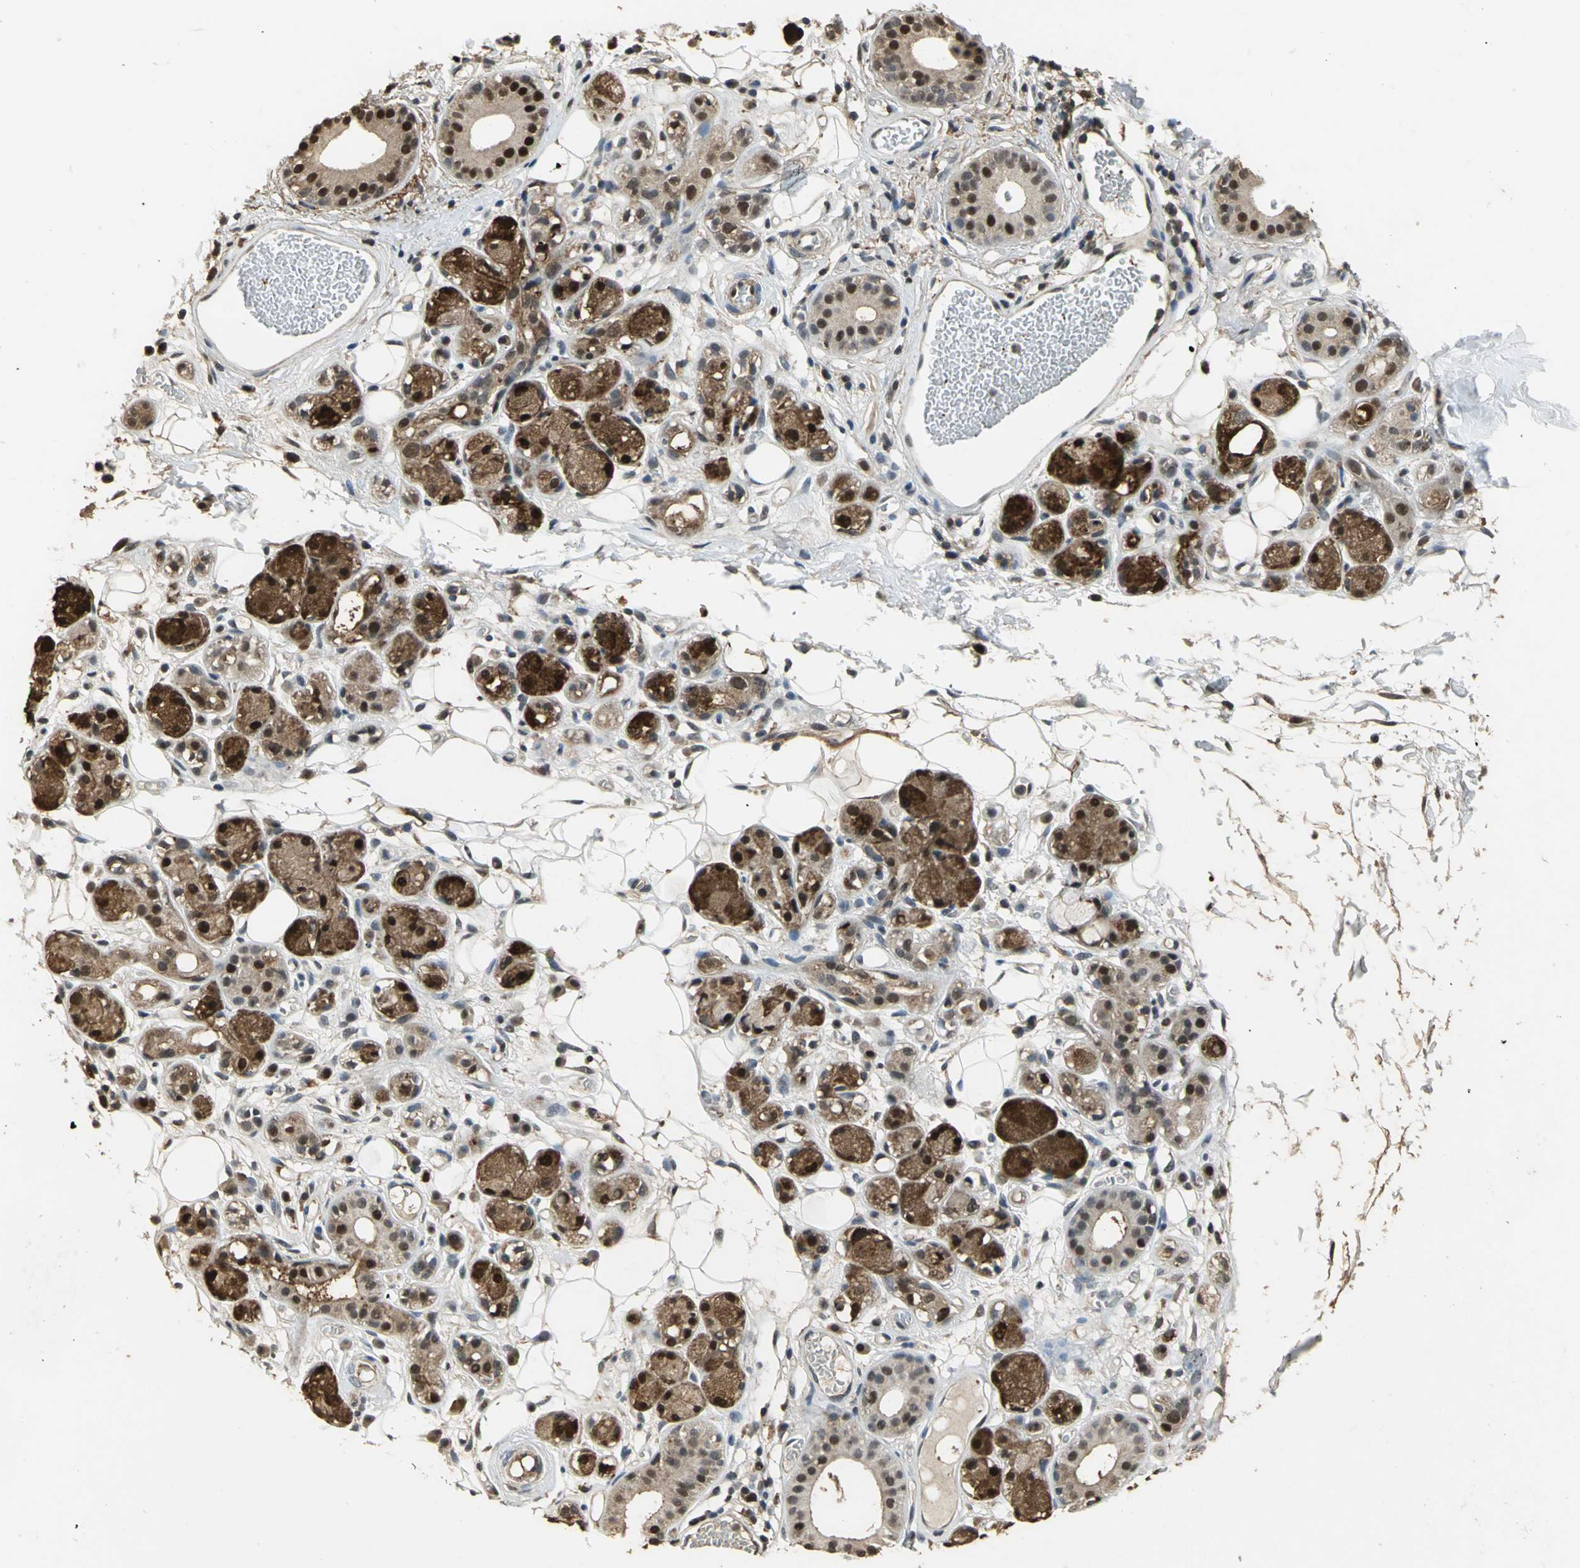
{"staining": {"intensity": "moderate", "quantity": ">75%", "location": "cytoplasmic/membranous,nuclear"}, "tissue": "adipose tissue", "cell_type": "Adipocytes", "image_type": "normal", "snomed": [{"axis": "morphology", "description": "Normal tissue, NOS"}, {"axis": "morphology", "description": "Inflammation, NOS"}, {"axis": "topography", "description": "Vascular tissue"}, {"axis": "topography", "description": "Salivary gland"}], "caption": "Protein analysis of normal adipose tissue exhibits moderate cytoplasmic/membranous,nuclear positivity in about >75% of adipocytes. (DAB IHC with brightfield microscopy, high magnification).", "gene": "MIS18BP1", "patient": {"sex": "female", "age": 75}}